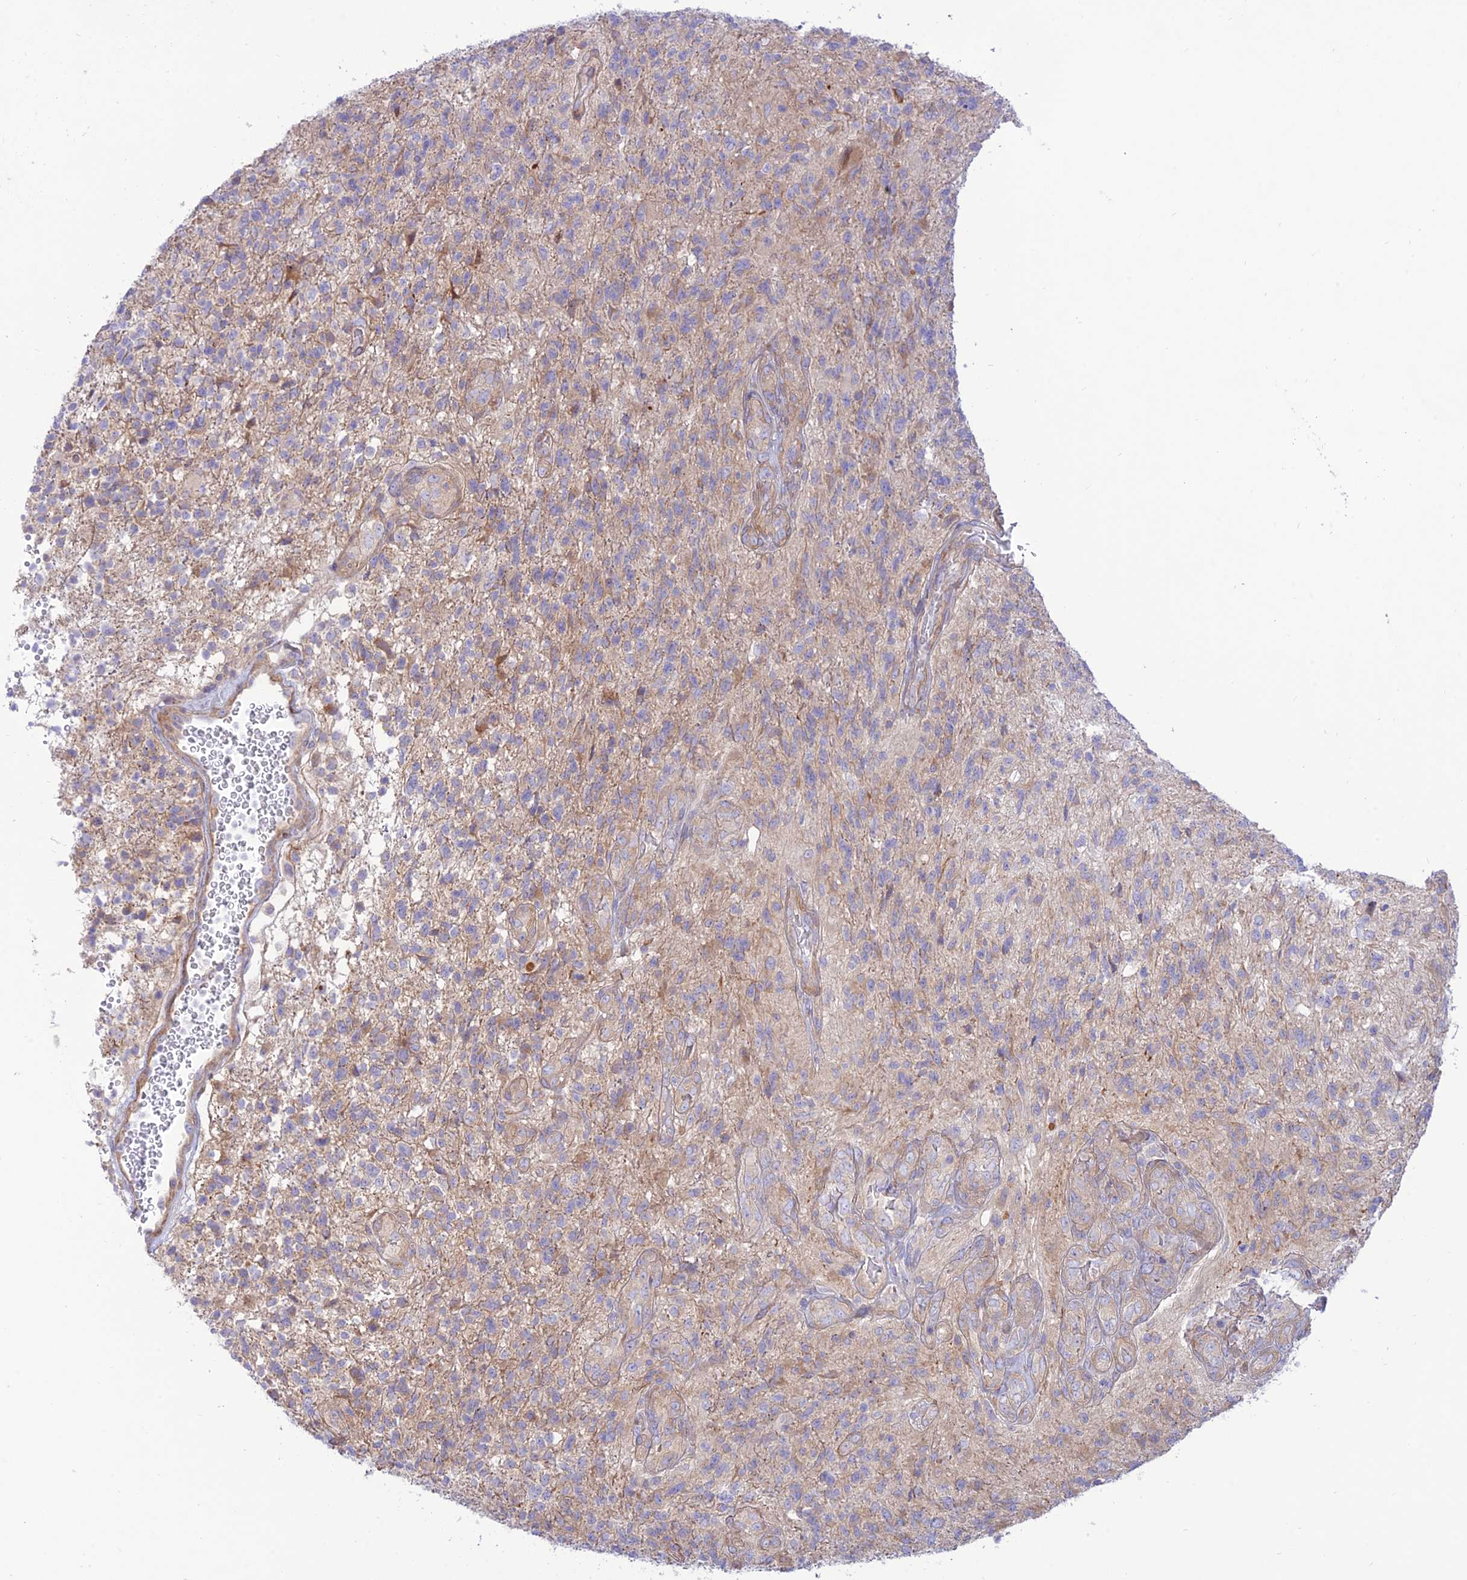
{"staining": {"intensity": "negative", "quantity": "none", "location": "none"}, "tissue": "glioma", "cell_type": "Tumor cells", "image_type": "cancer", "snomed": [{"axis": "morphology", "description": "Glioma, malignant, High grade"}, {"axis": "topography", "description": "Brain"}], "caption": "Protein analysis of malignant high-grade glioma shows no significant staining in tumor cells.", "gene": "KCNAB1", "patient": {"sex": "male", "age": 56}}